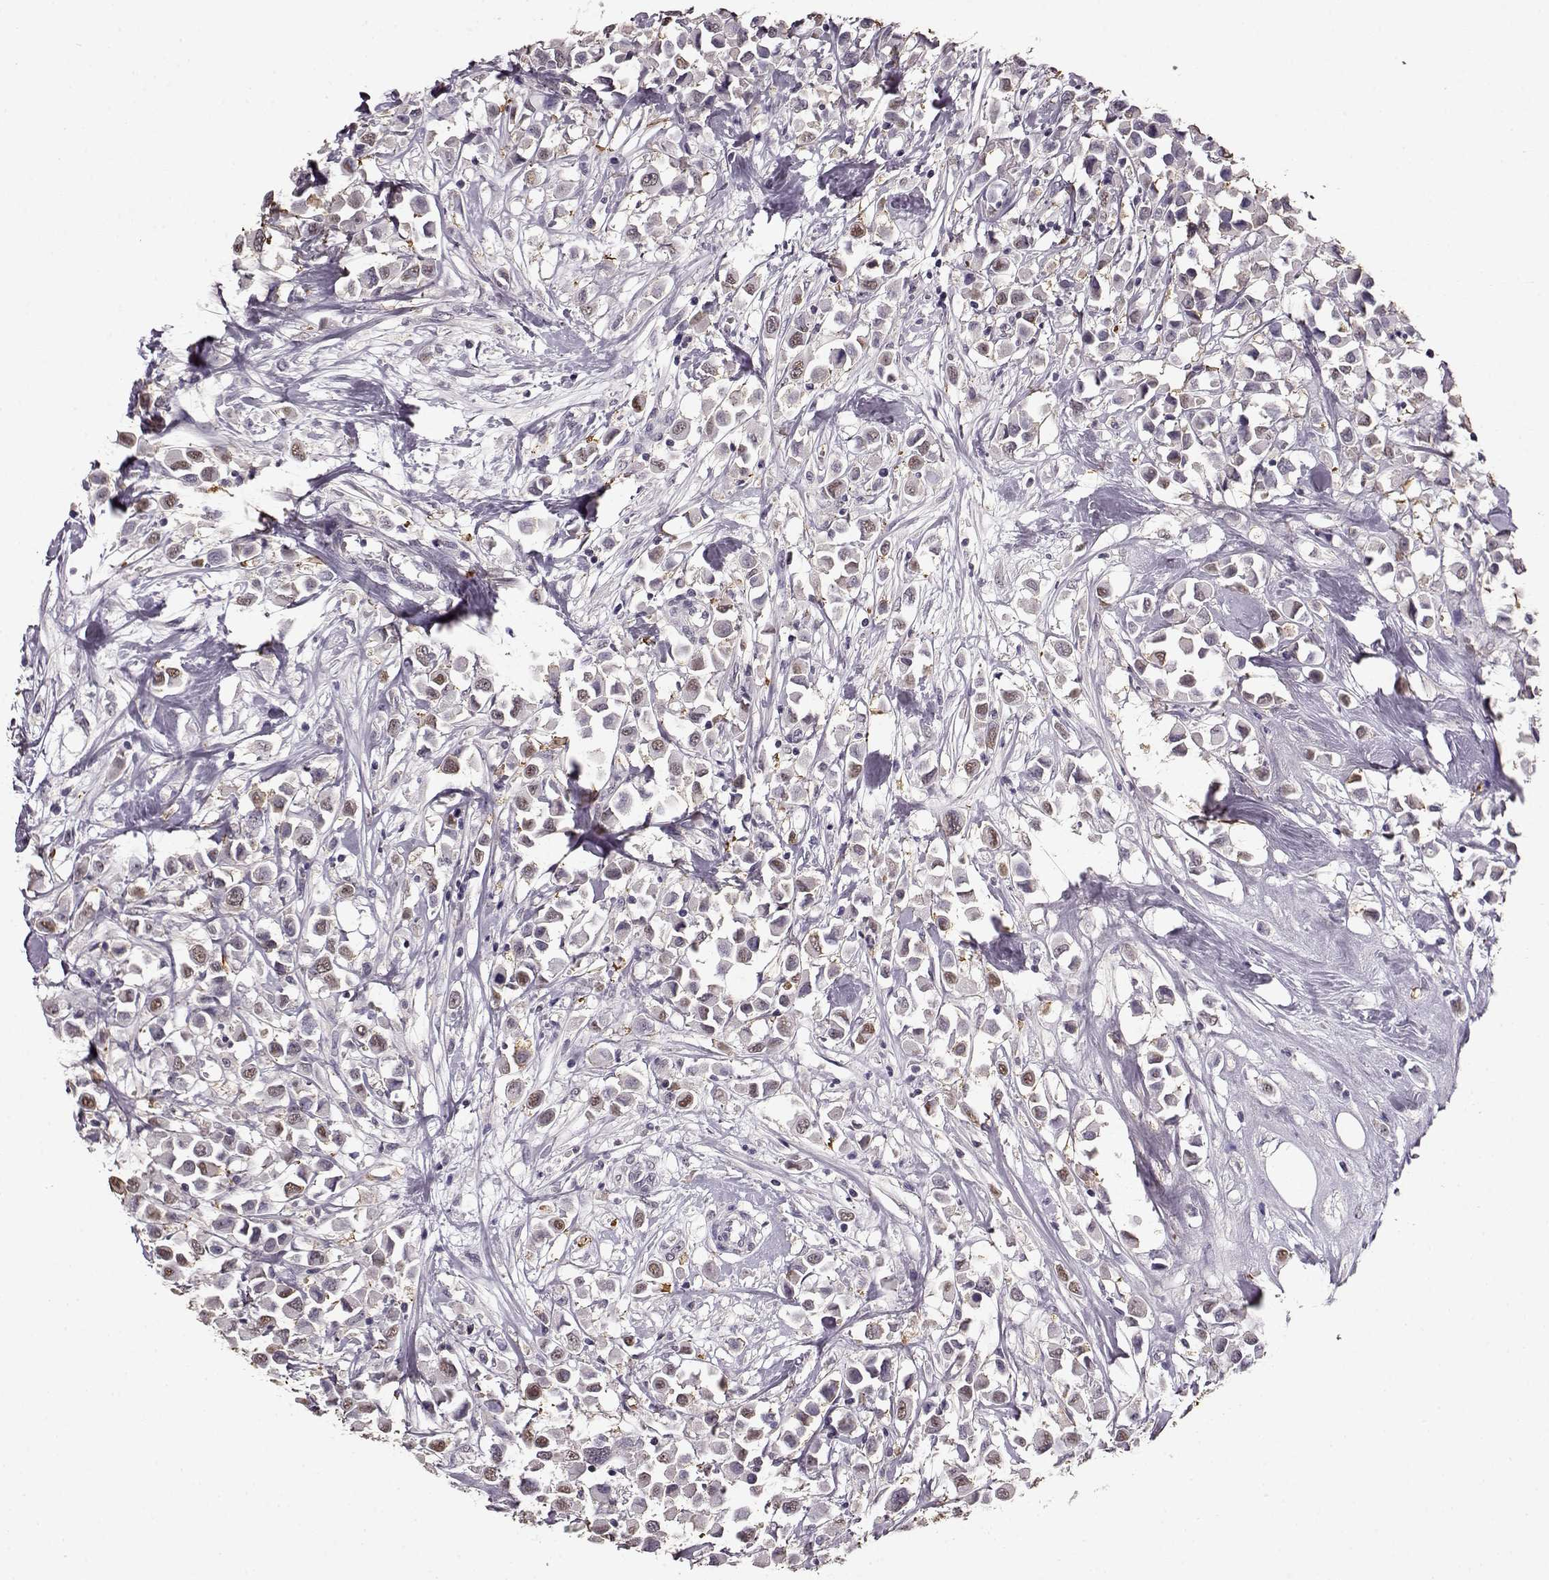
{"staining": {"intensity": "weak", "quantity": "<25%", "location": "nuclear"}, "tissue": "breast cancer", "cell_type": "Tumor cells", "image_type": "cancer", "snomed": [{"axis": "morphology", "description": "Duct carcinoma"}, {"axis": "topography", "description": "Breast"}], "caption": "High power microscopy image of an immunohistochemistry histopathology image of breast infiltrating ductal carcinoma, revealing no significant staining in tumor cells.", "gene": "RP1L1", "patient": {"sex": "female", "age": 61}}